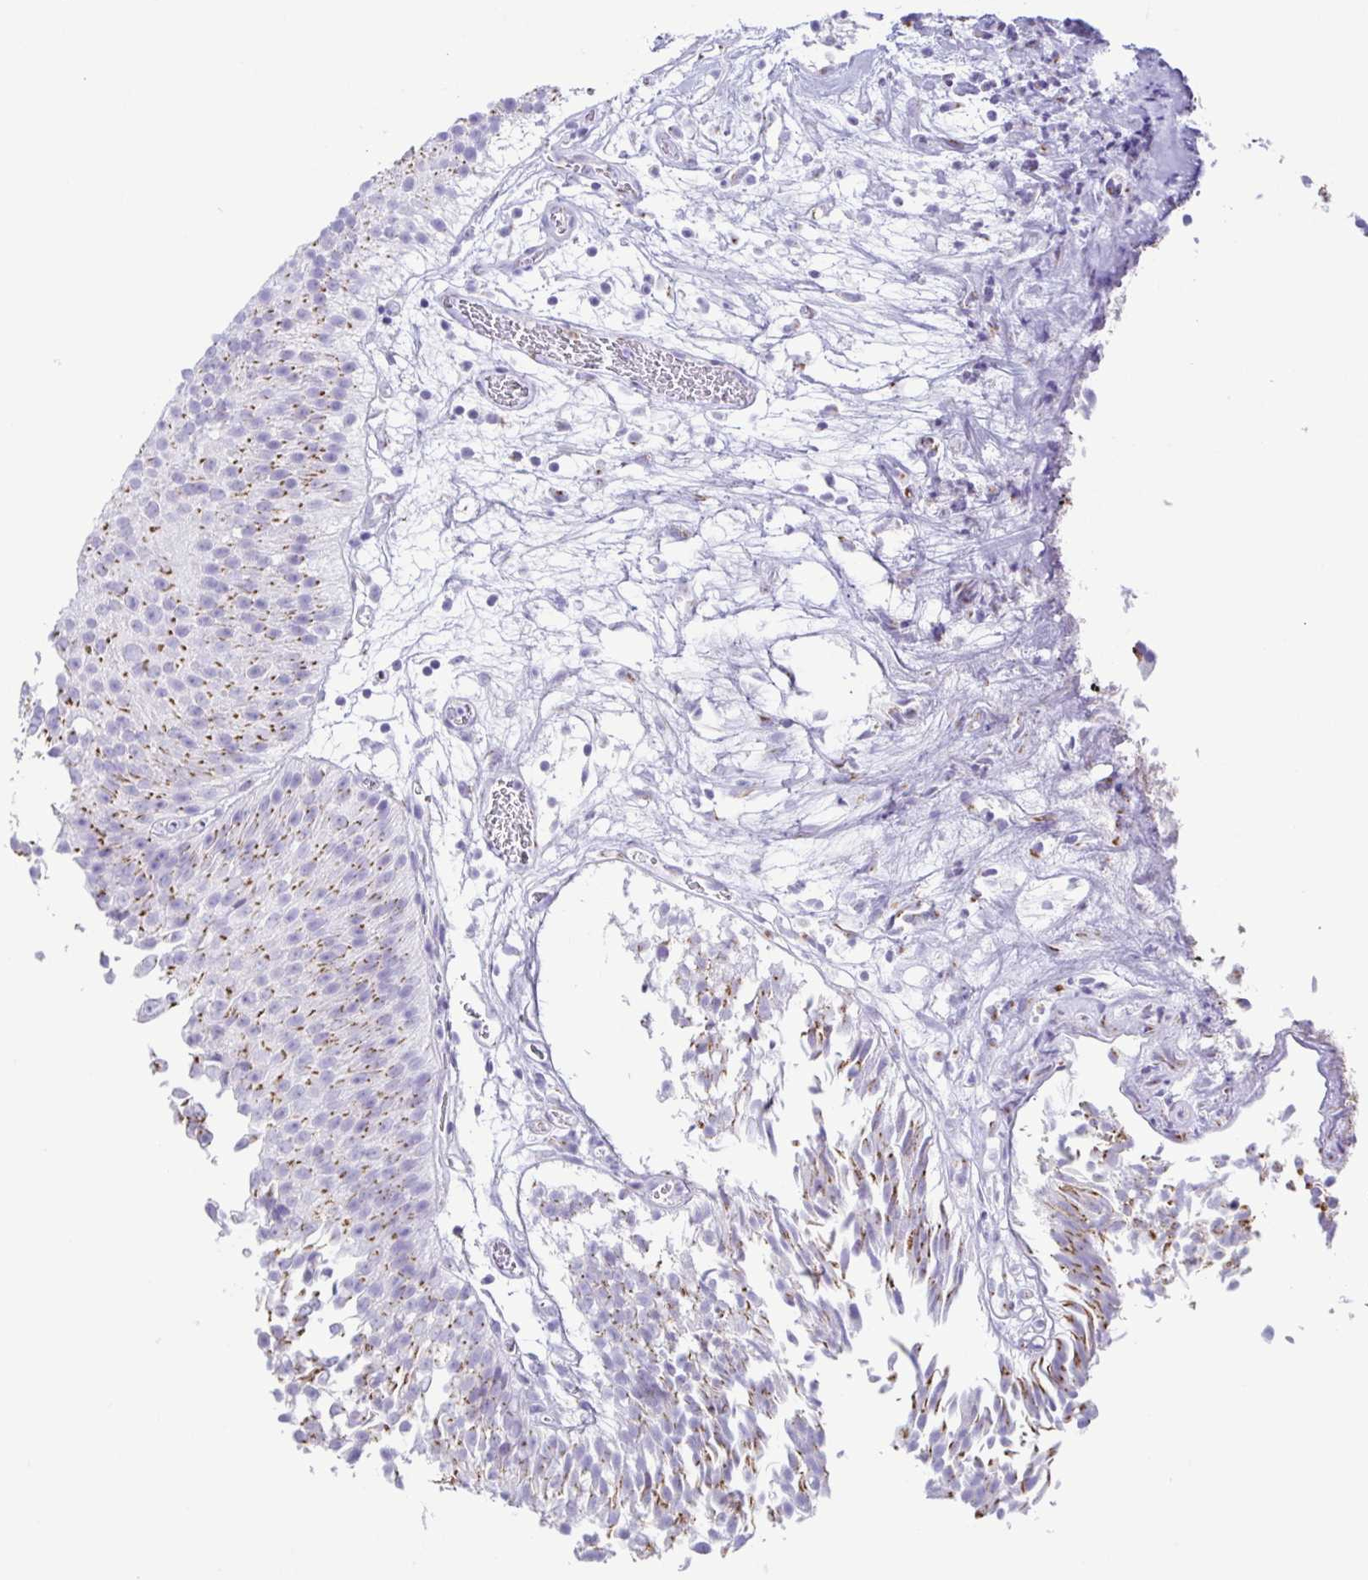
{"staining": {"intensity": "moderate", "quantity": "25%-75%", "location": "cytoplasmic/membranous"}, "tissue": "urothelial cancer", "cell_type": "Tumor cells", "image_type": "cancer", "snomed": [{"axis": "morphology", "description": "Urothelial carcinoma, Low grade"}, {"axis": "topography", "description": "Urinary bladder"}], "caption": "Human urothelial cancer stained with a brown dye displays moderate cytoplasmic/membranous positive staining in approximately 25%-75% of tumor cells.", "gene": "AZU1", "patient": {"sex": "male", "age": 80}}